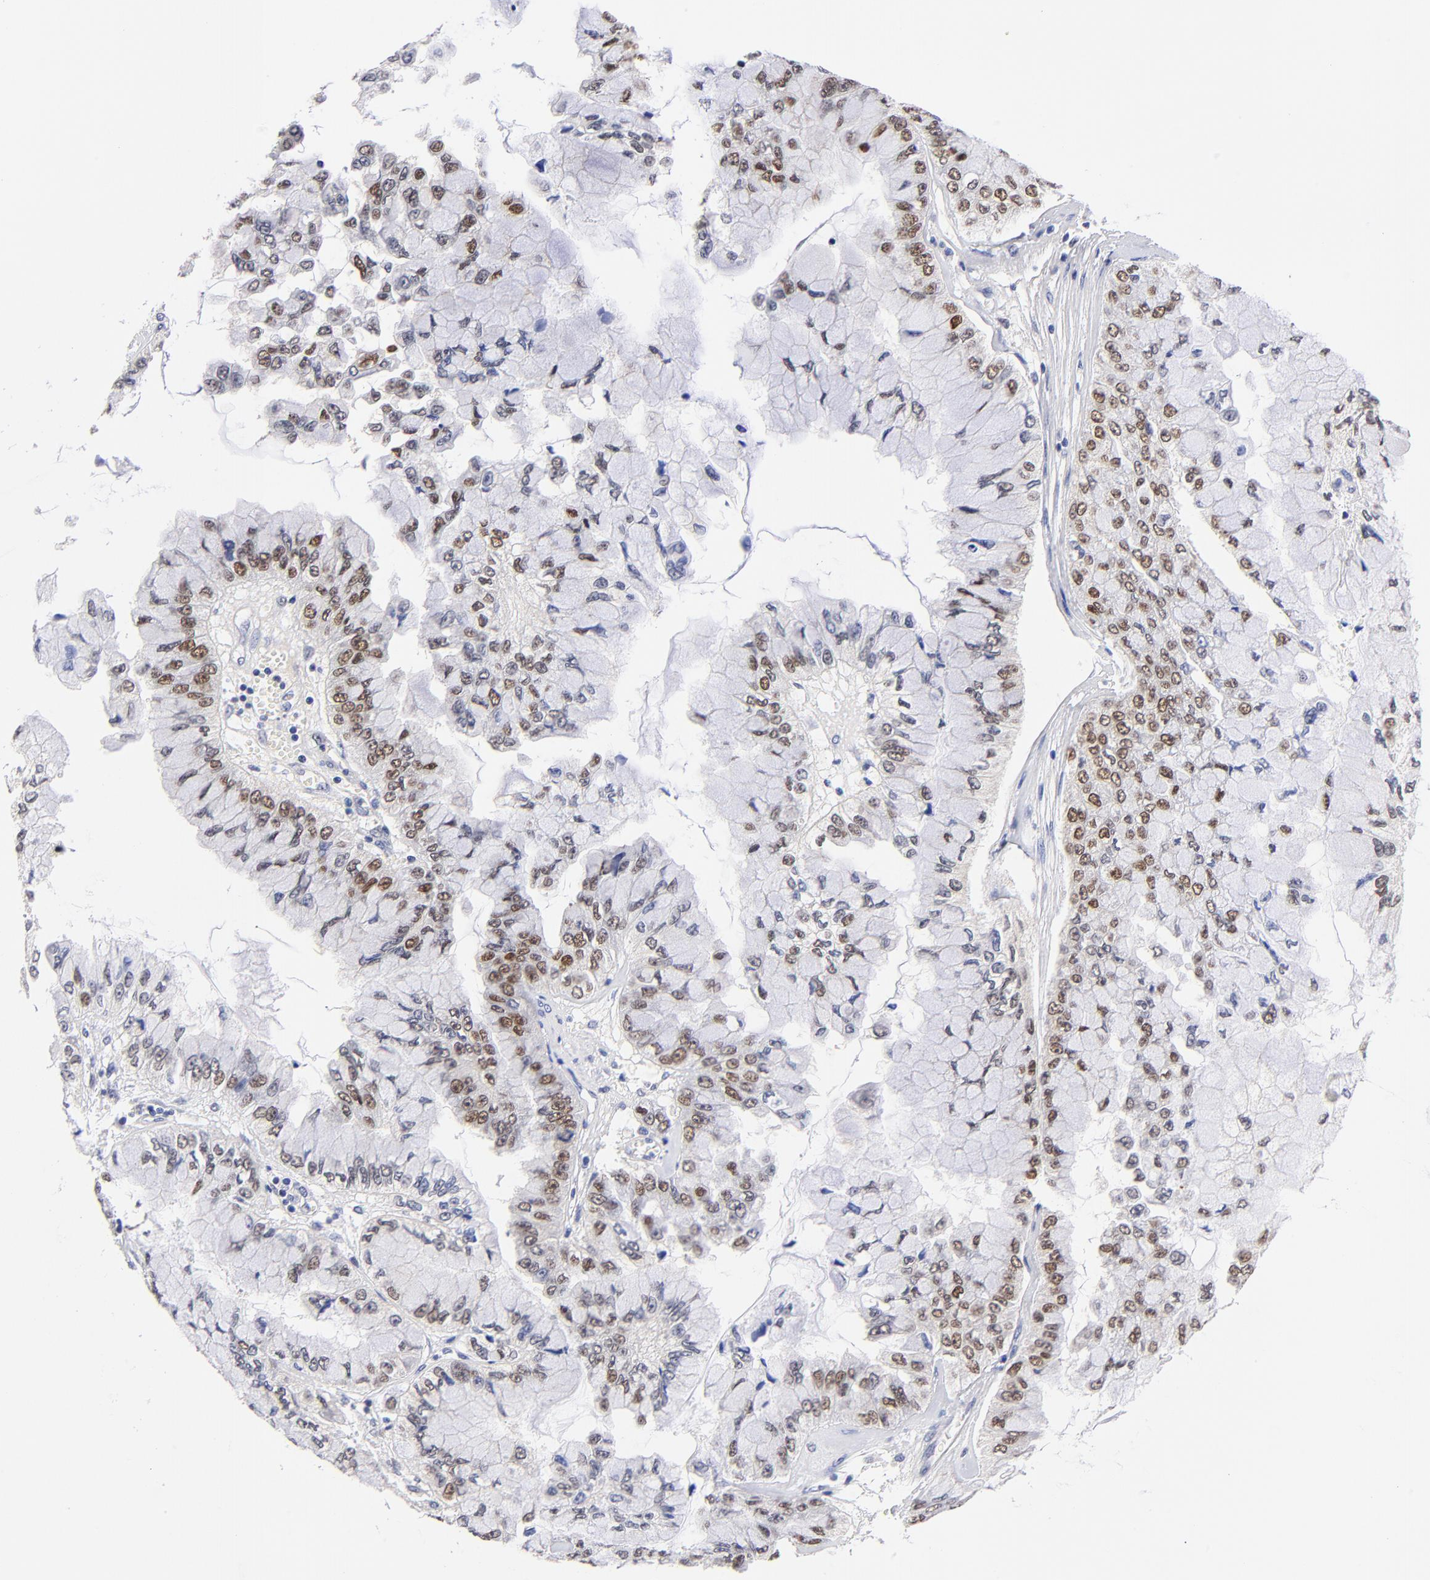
{"staining": {"intensity": "strong", "quantity": ">75%", "location": "nuclear"}, "tissue": "liver cancer", "cell_type": "Tumor cells", "image_type": "cancer", "snomed": [{"axis": "morphology", "description": "Cholangiocarcinoma"}, {"axis": "topography", "description": "Liver"}], "caption": "Immunohistochemistry of liver cancer reveals high levels of strong nuclear expression in approximately >75% of tumor cells. (DAB = brown stain, brightfield microscopy at high magnification).", "gene": "ZNF155", "patient": {"sex": "female", "age": 79}}